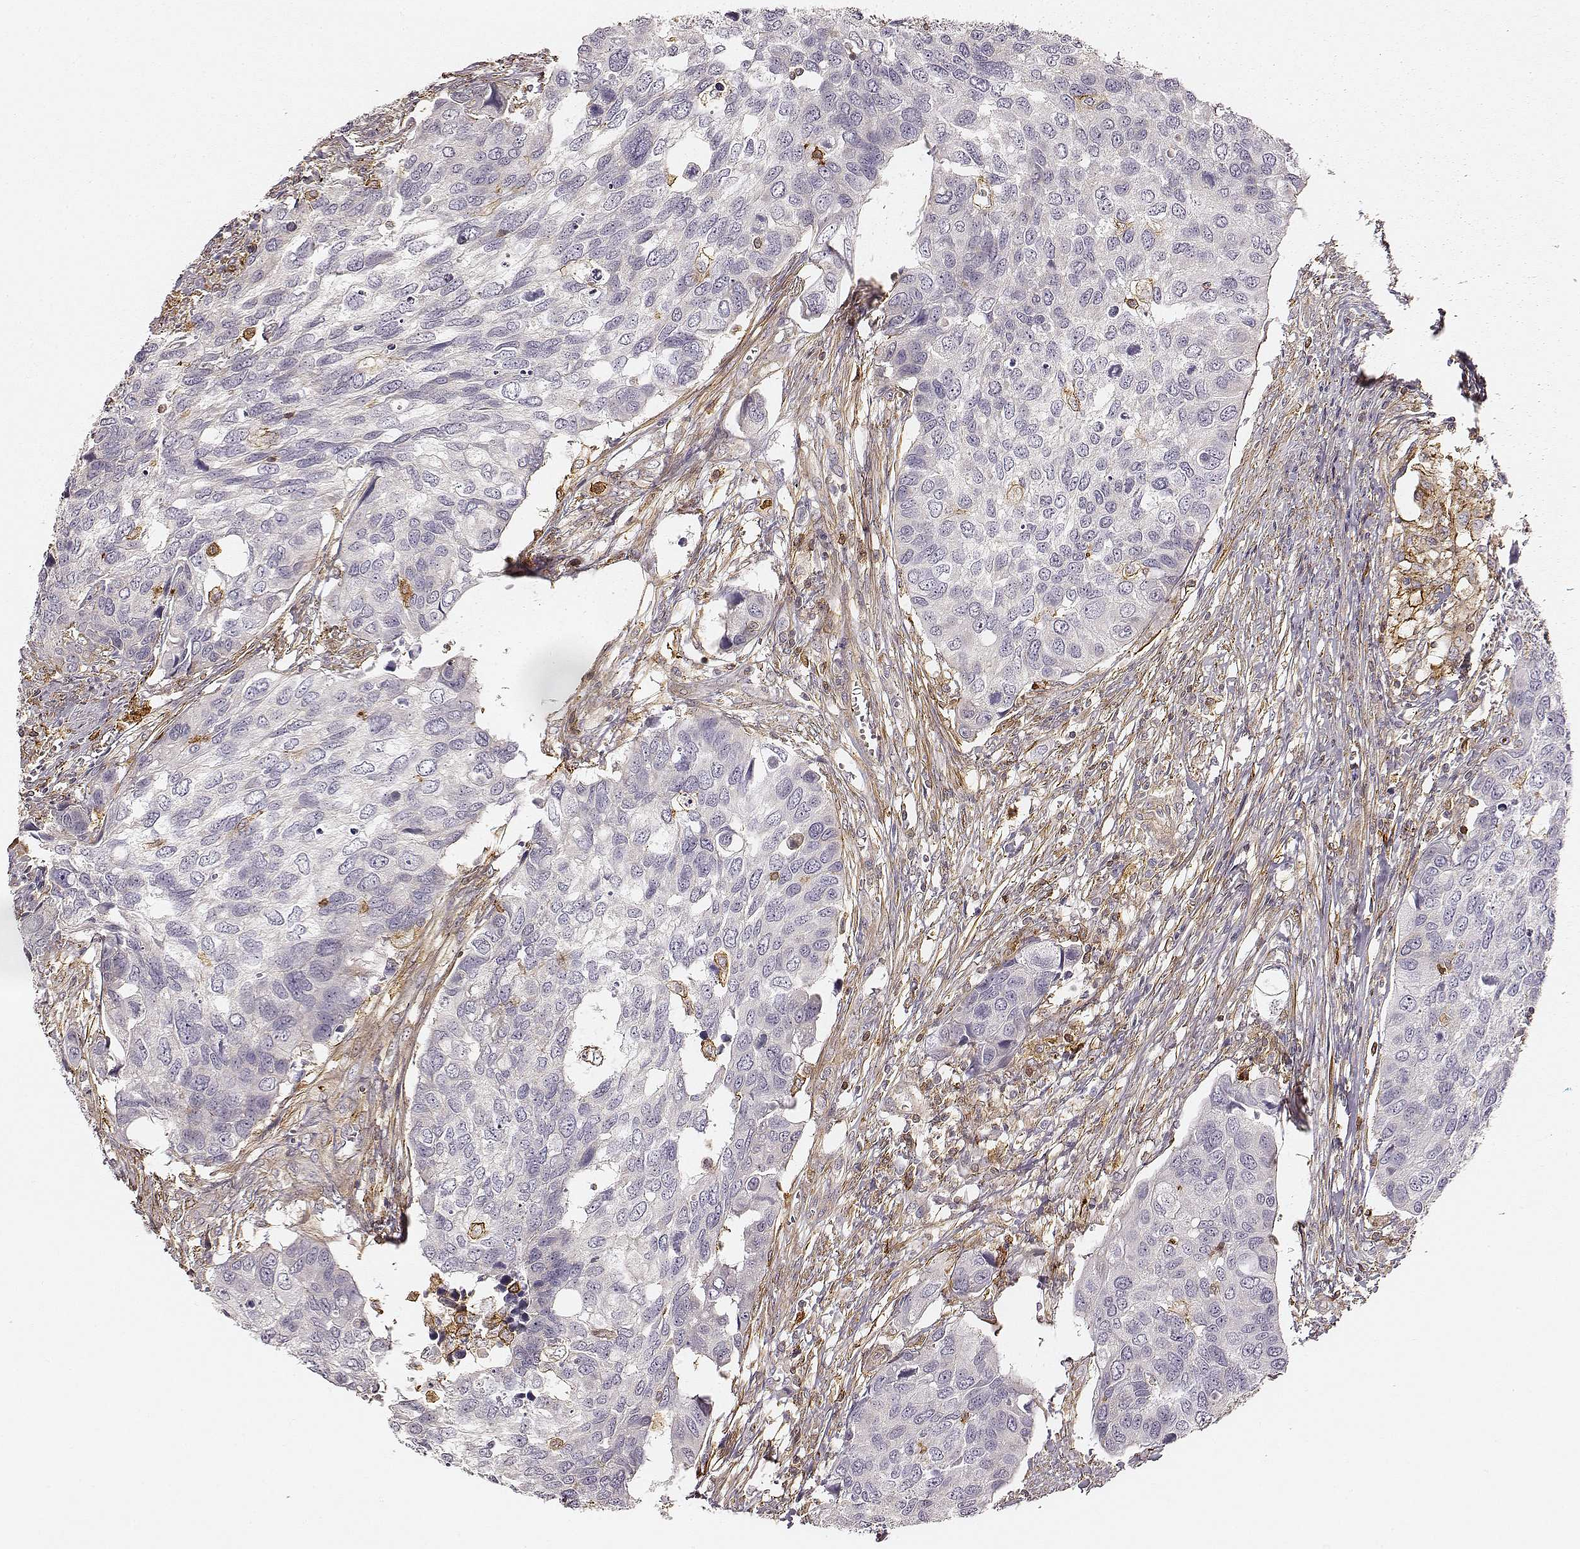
{"staining": {"intensity": "negative", "quantity": "none", "location": "none"}, "tissue": "urothelial cancer", "cell_type": "Tumor cells", "image_type": "cancer", "snomed": [{"axis": "morphology", "description": "Urothelial carcinoma, High grade"}, {"axis": "topography", "description": "Urinary bladder"}], "caption": "The micrograph displays no significant expression in tumor cells of urothelial carcinoma (high-grade).", "gene": "ZYX", "patient": {"sex": "male", "age": 60}}